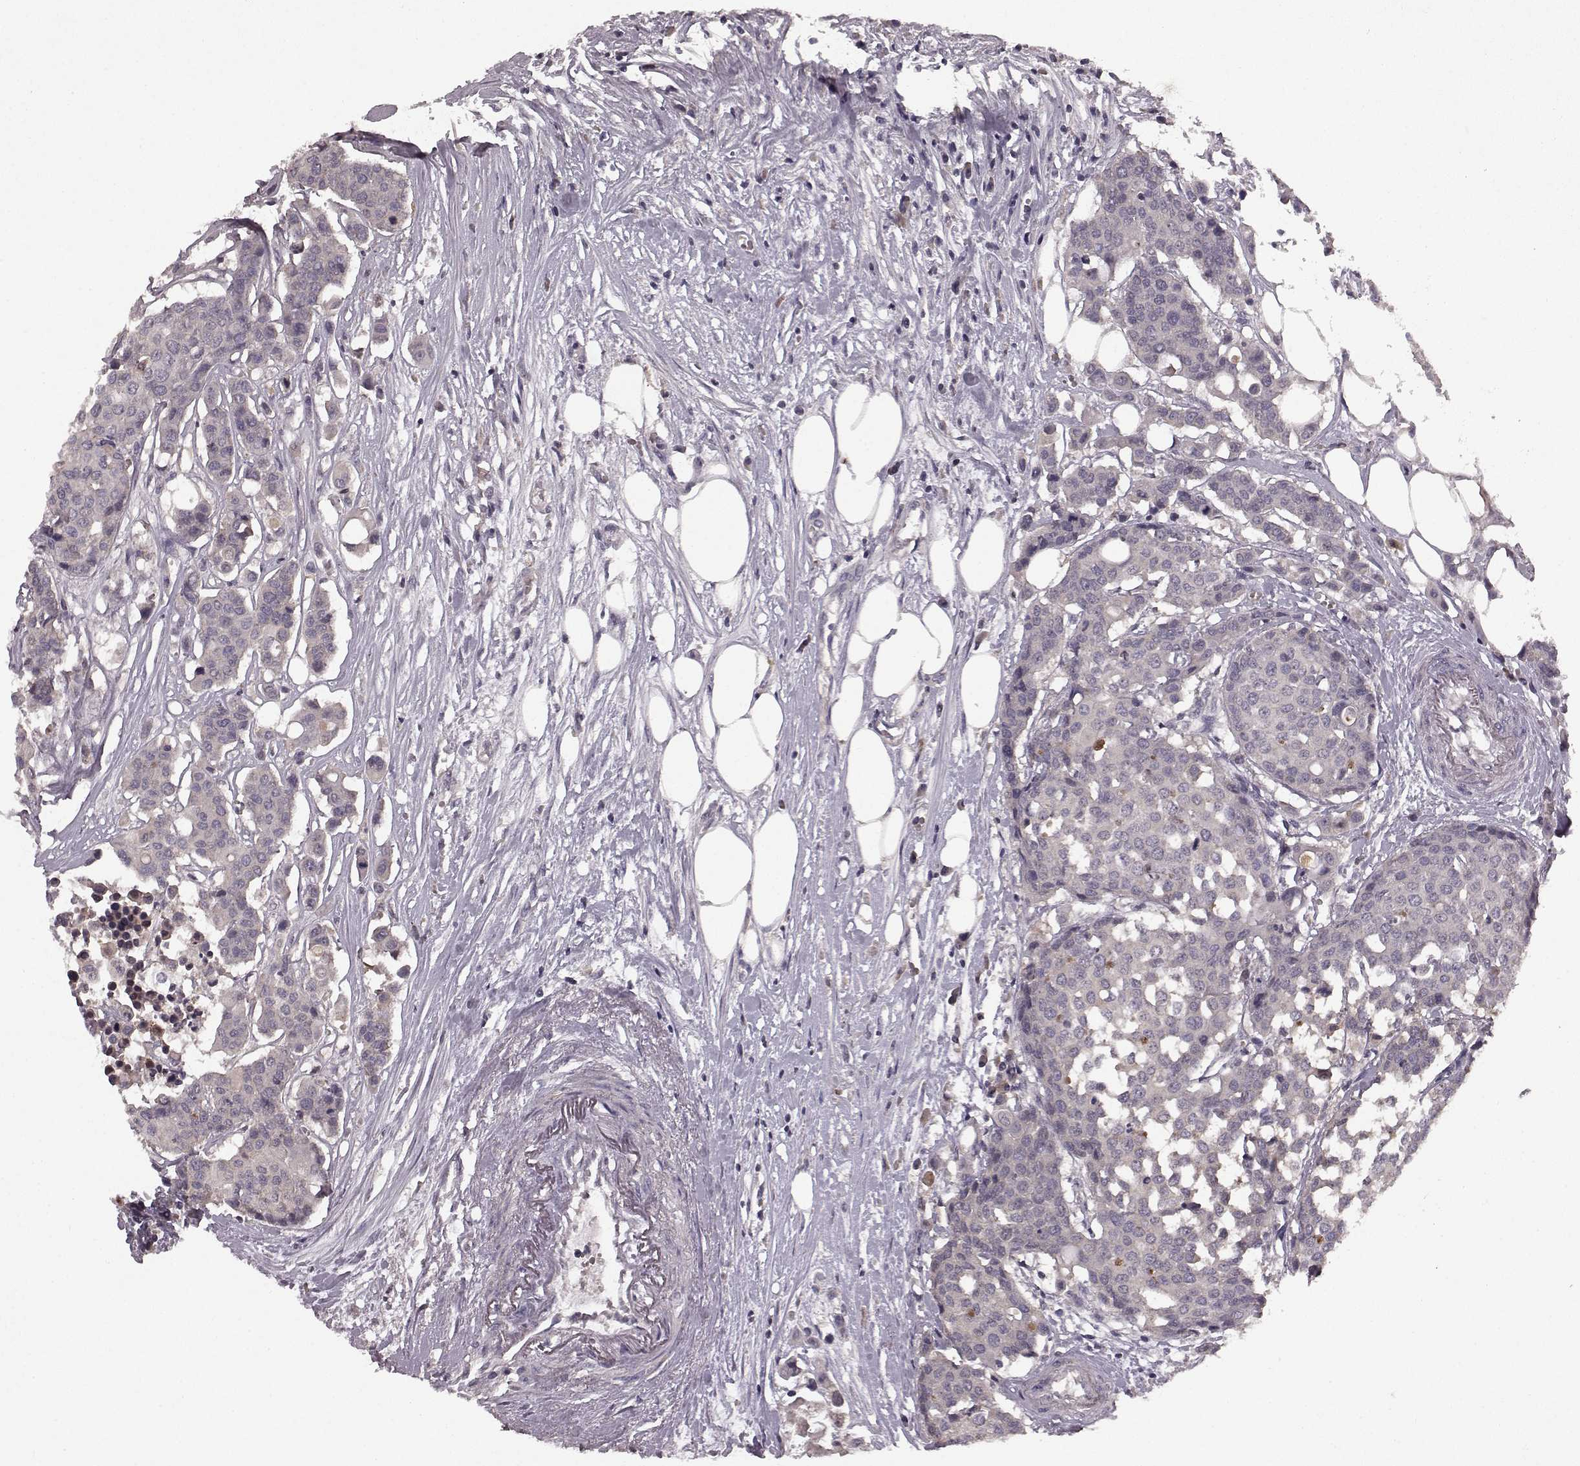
{"staining": {"intensity": "negative", "quantity": "none", "location": "none"}, "tissue": "carcinoid", "cell_type": "Tumor cells", "image_type": "cancer", "snomed": [{"axis": "morphology", "description": "Carcinoid, malignant, NOS"}, {"axis": "topography", "description": "Colon"}], "caption": "Tumor cells are negative for protein expression in human carcinoid (malignant). (DAB (3,3'-diaminobenzidine) immunohistochemistry (IHC), high magnification).", "gene": "SLC22A18", "patient": {"sex": "male", "age": 81}}